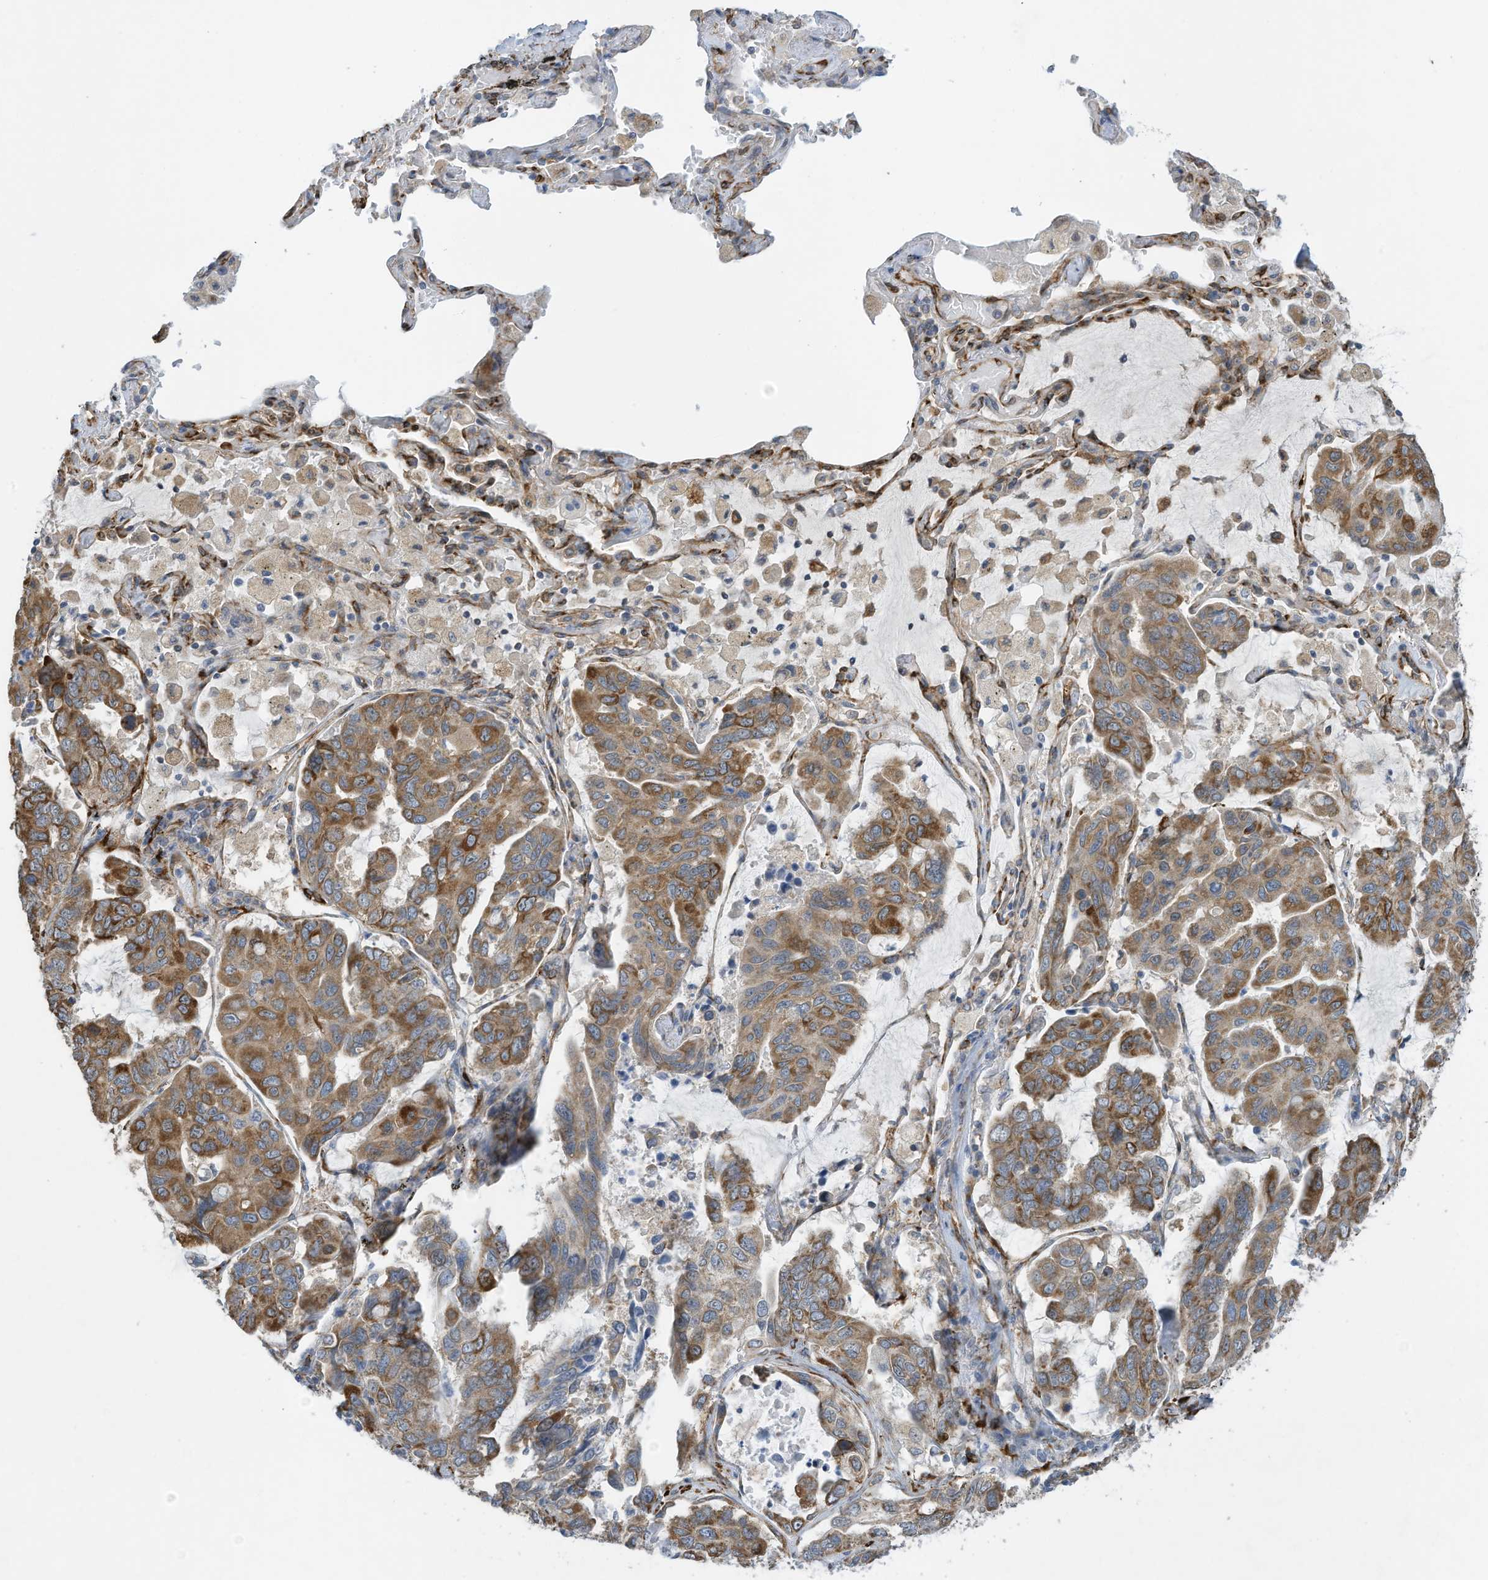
{"staining": {"intensity": "moderate", "quantity": ">75%", "location": "cytoplasmic/membranous"}, "tissue": "lung cancer", "cell_type": "Tumor cells", "image_type": "cancer", "snomed": [{"axis": "morphology", "description": "Adenocarcinoma, NOS"}, {"axis": "topography", "description": "Lung"}], "caption": "Immunohistochemical staining of human lung adenocarcinoma demonstrates moderate cytoplasmic/membranous protein staining in approximately >75% of tumor cells. (DAB (3,3'-diaminobenzidine) IHC, brown staining for protein, blue staining for nuclei).", "gene": "ZBTB45", "patient": {"sex": "male", "age": 64}}